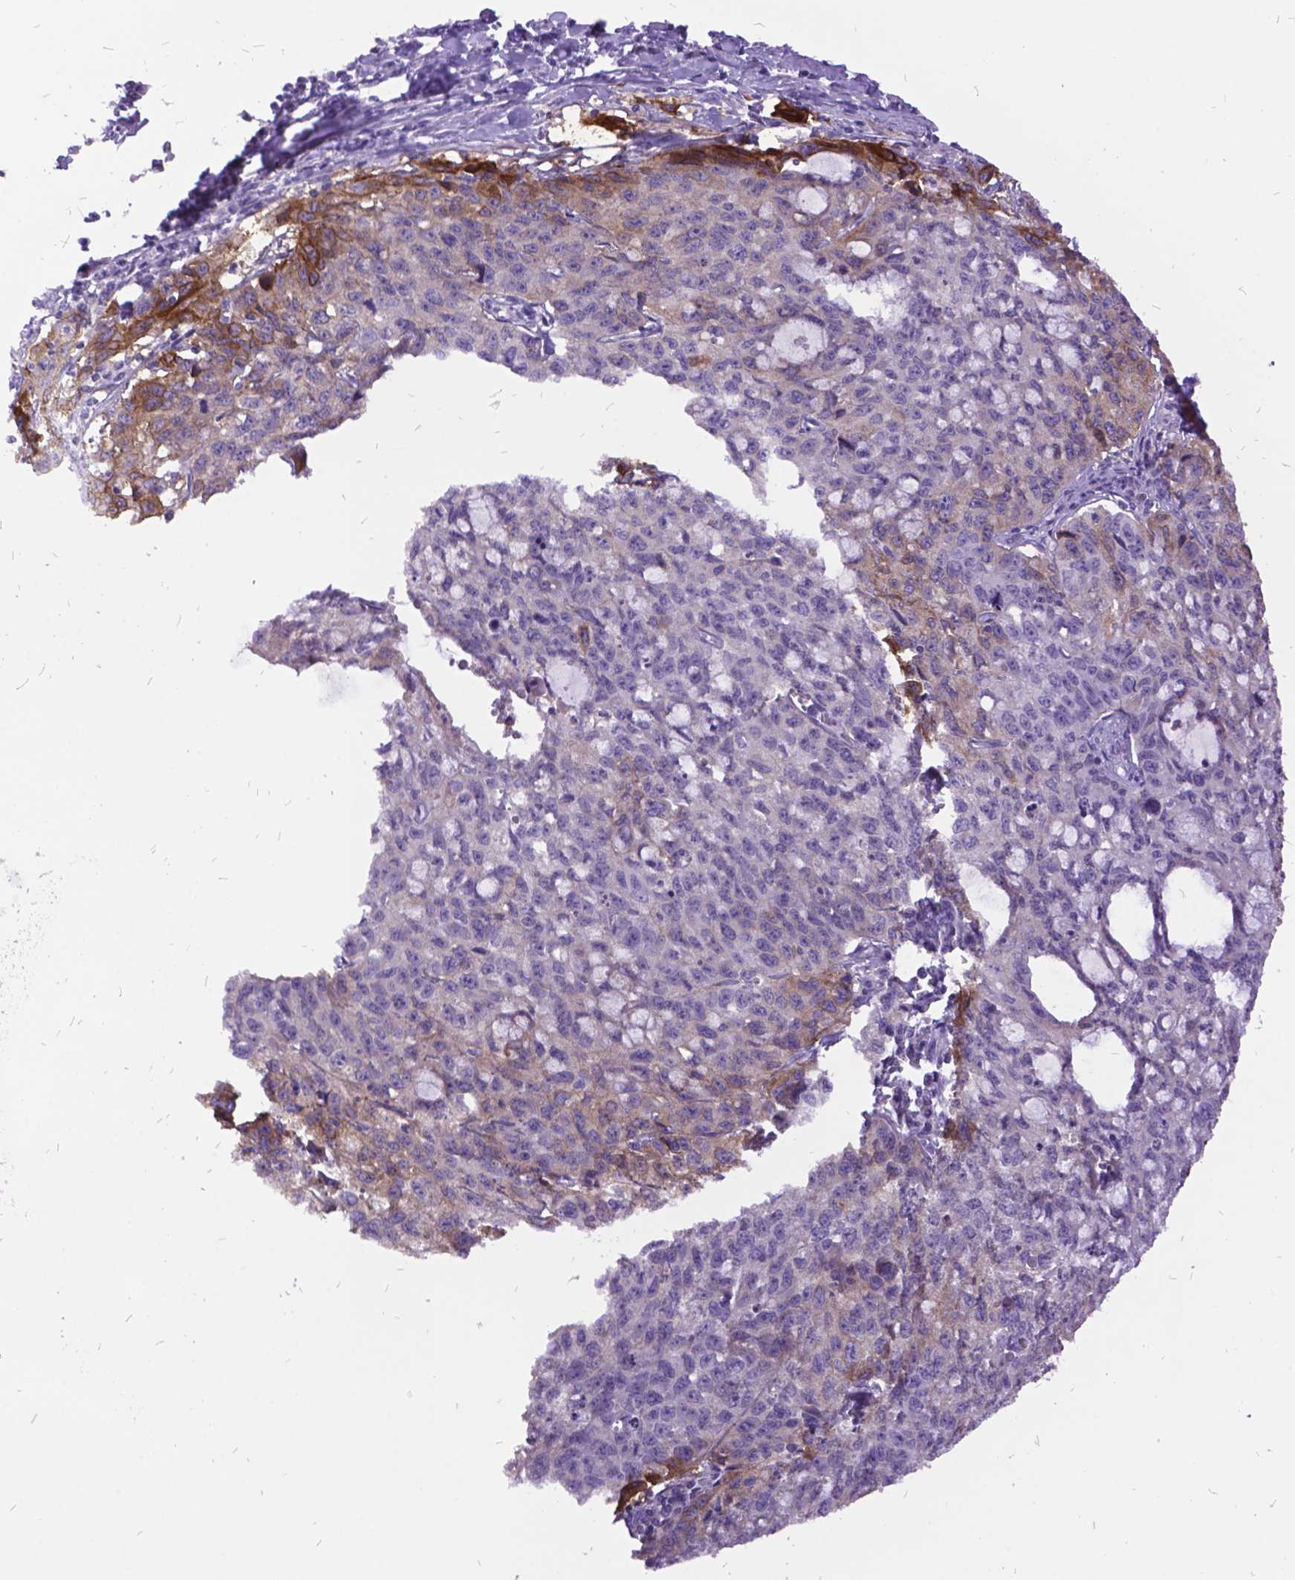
{"staining": {"intensity": "strong", "quantity": "<25%", "location": "cytoplasmic/membranous"}, "tissue": "cervical cancer", "cell_type": "Tumor cells", "image_type": "cancer", "snomed": [{"axis": "morphology", "description": "Squamous cell carcinoma, NOS"}, {"axis": "topography", "description": "Cervix"}], "caption": "DAB (3,3'-diaminobenzidine) immunohistochemical staining of human cervical cancer displays strong cytoplasmic/membranous protein staining in approximately <25% of tumor cells. (DAB IHC with brightfield microscopy, high magnification).", "gene": "ITGB6", "patient": {"sex": "female", "age": 28}}